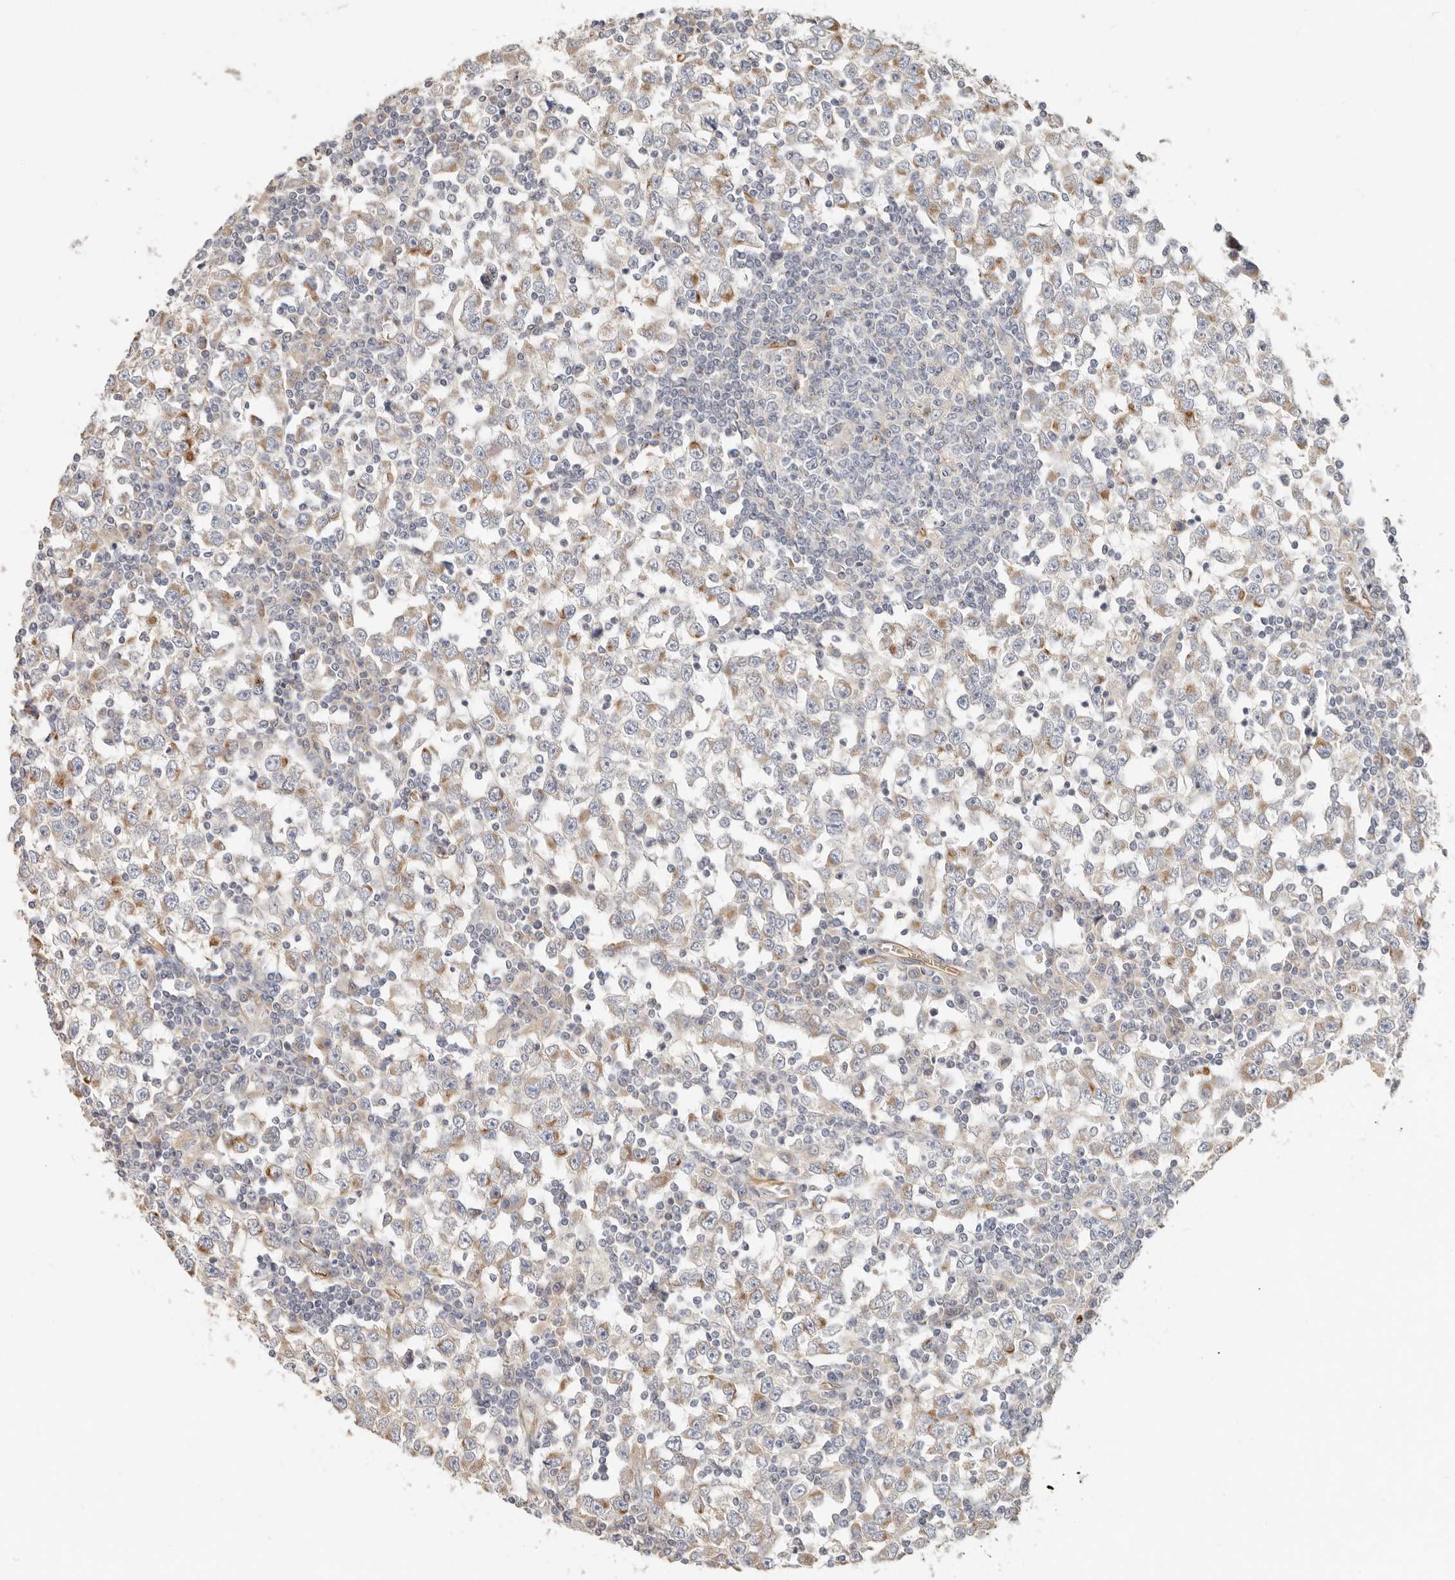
{"staining": {"intensity": "moderate", "quantity": "25%-75%", "location": "cytoplasmic/membranous"}, "tissue": "testis cancer", "cell_type": "Tumor cells", "image_type": "cancer", "snomed": [{"axis": "morphology", "description": "Seminoma, NOS"}, {"axis": "topography", "description": "Testis"}], "caption": "Moderate cytoplasmic/membranous positivity is seen in approximately 25%-75% of tumor cells in testis cancer (seminoma).", "gene": "SPRING1", "patient": {"sex": "male", "age": 65}}